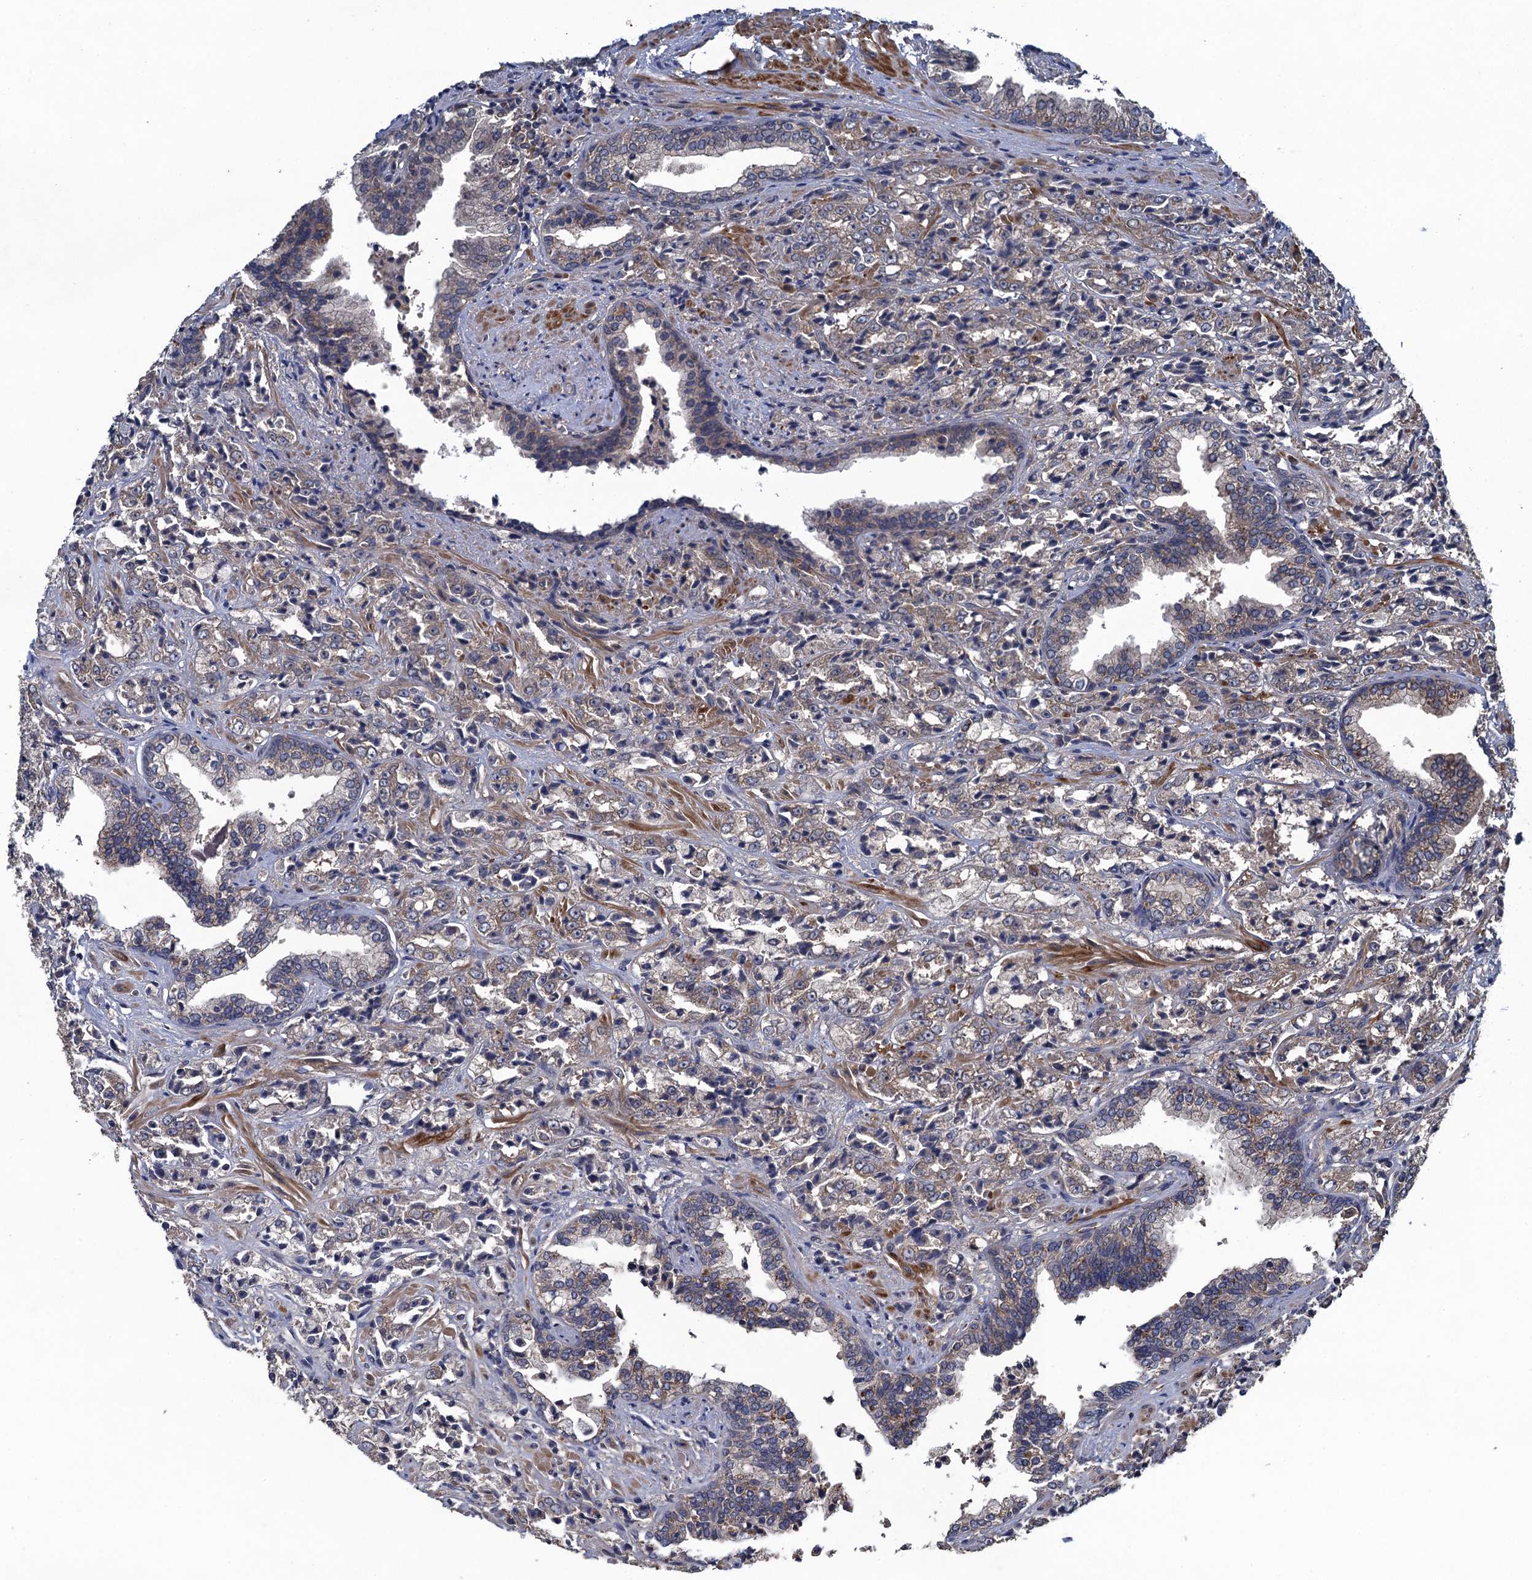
{"staining": {"intensity": "negative", "quantity": "none", "location": "none"}, "tissue": "prostate cancer", "cell_type": "Tumor cells", "image_type": "cancer", "snomed": [{"axis": "morphology", "description": "Adenocarcinoma, High grade"}, {"axis": "topography", "description": "Prostate"}], "caption": "There is no significant expression in tumor cells of prostate cancer (high-grade adenocarcinoma). (DAB (3,3'-diaminobenzidine) immunohistochemistry (IHC) visualized using brightfield microscopy, high magnification).", "gene": "CNTN5", "patient": {"sex": "male", "age": 71}}